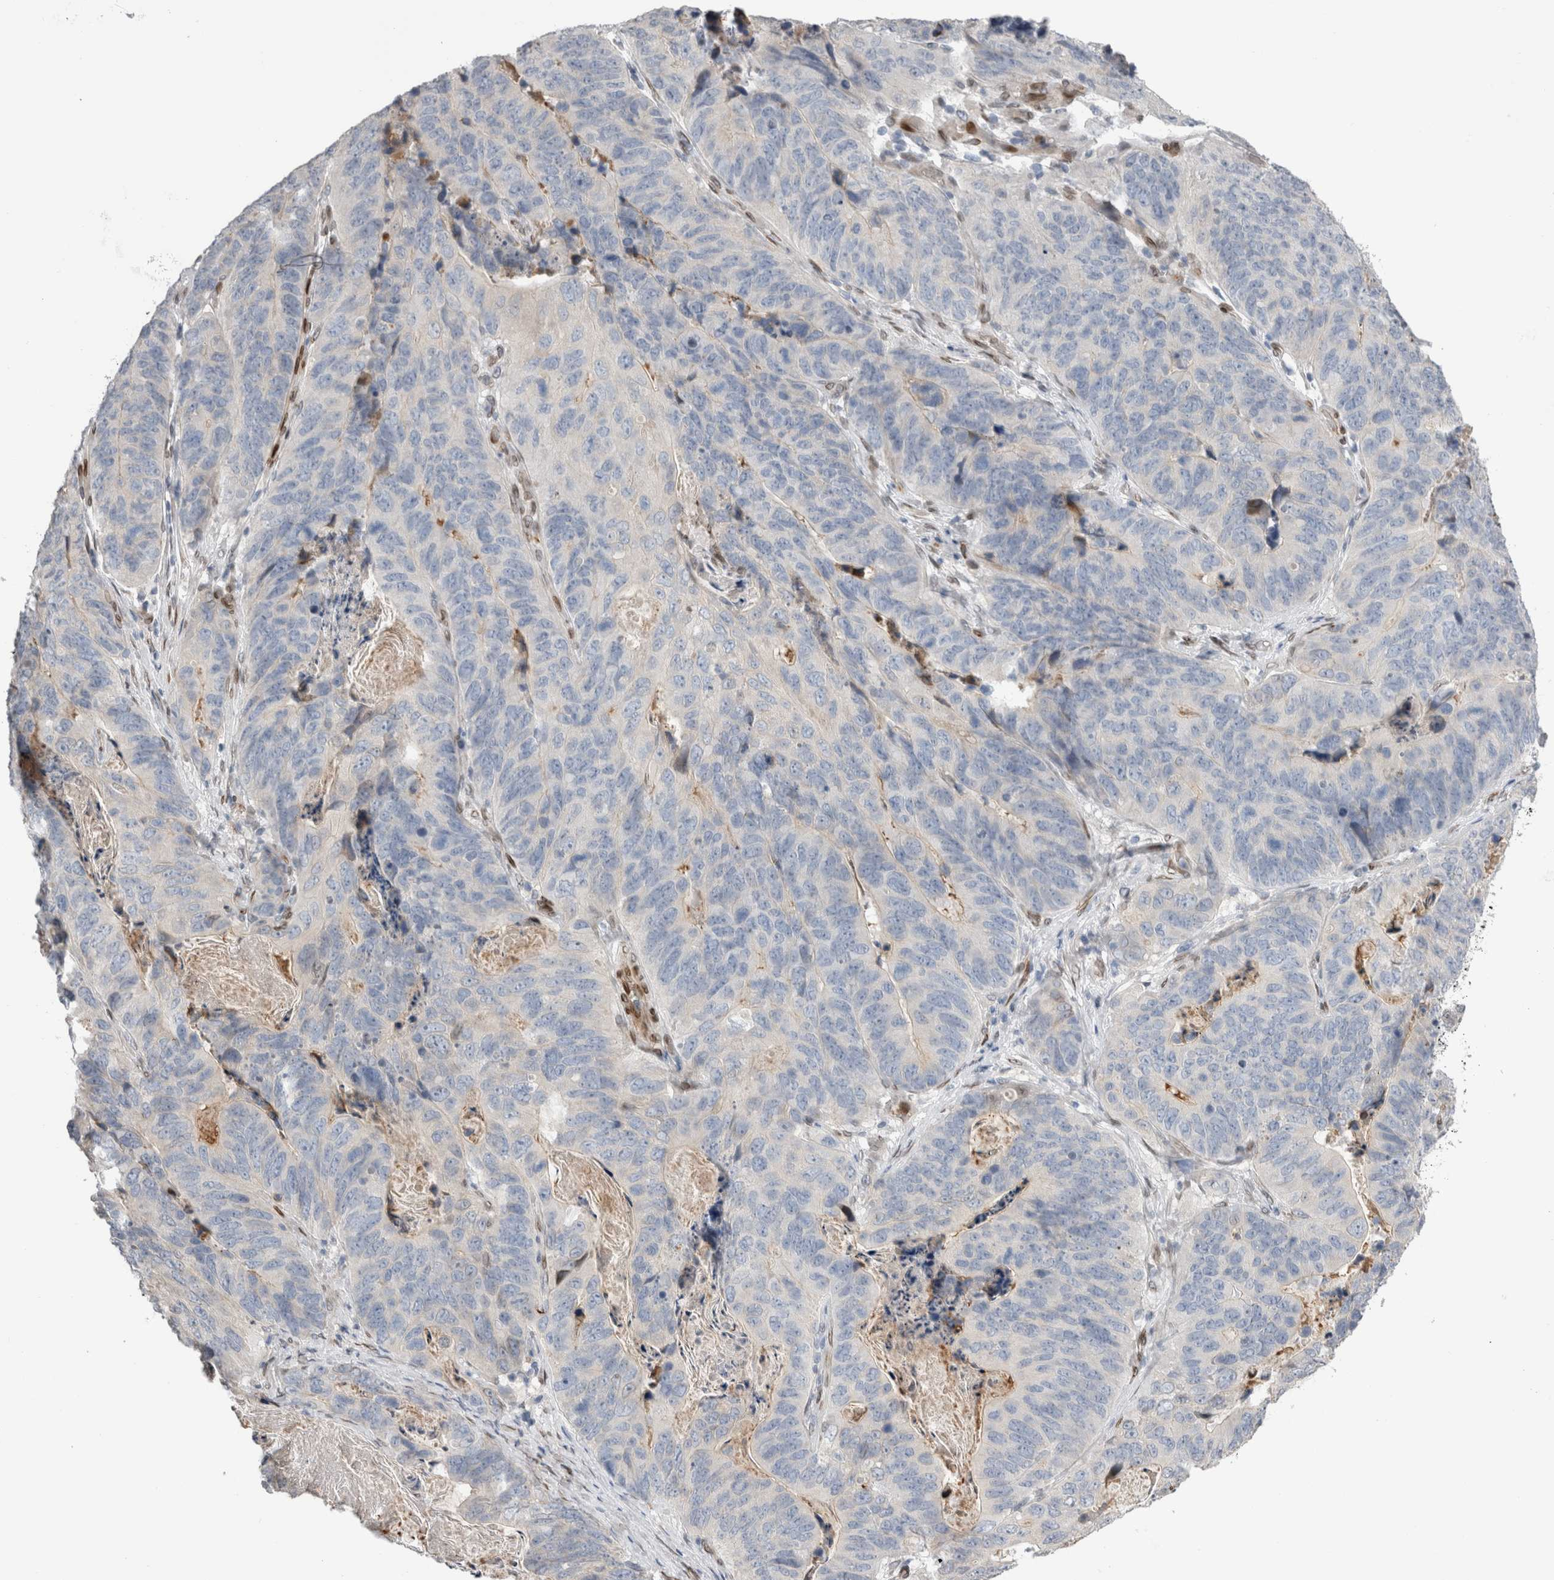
{"staining": {"intensity": "negative", "quantity": "none", "location": "none"}, "tissue": "stomach cancer", "cell_type": "Tumor cells", "image_type": "cancer", "snomed": [{"axis": "morphology", "description": "Normal tissue, NOS"}, {"axis": "morphology", "description": "Adenocarcinoma, NOS"}, {"axis": "topography", "description": "Stomach"}], "caption": "Histopathology image shows no significant protein staining in tumor cells of adenocarcinoma (stomach).", "gene": "DMTN", "patient": {"sex": "female", "age": 89}}